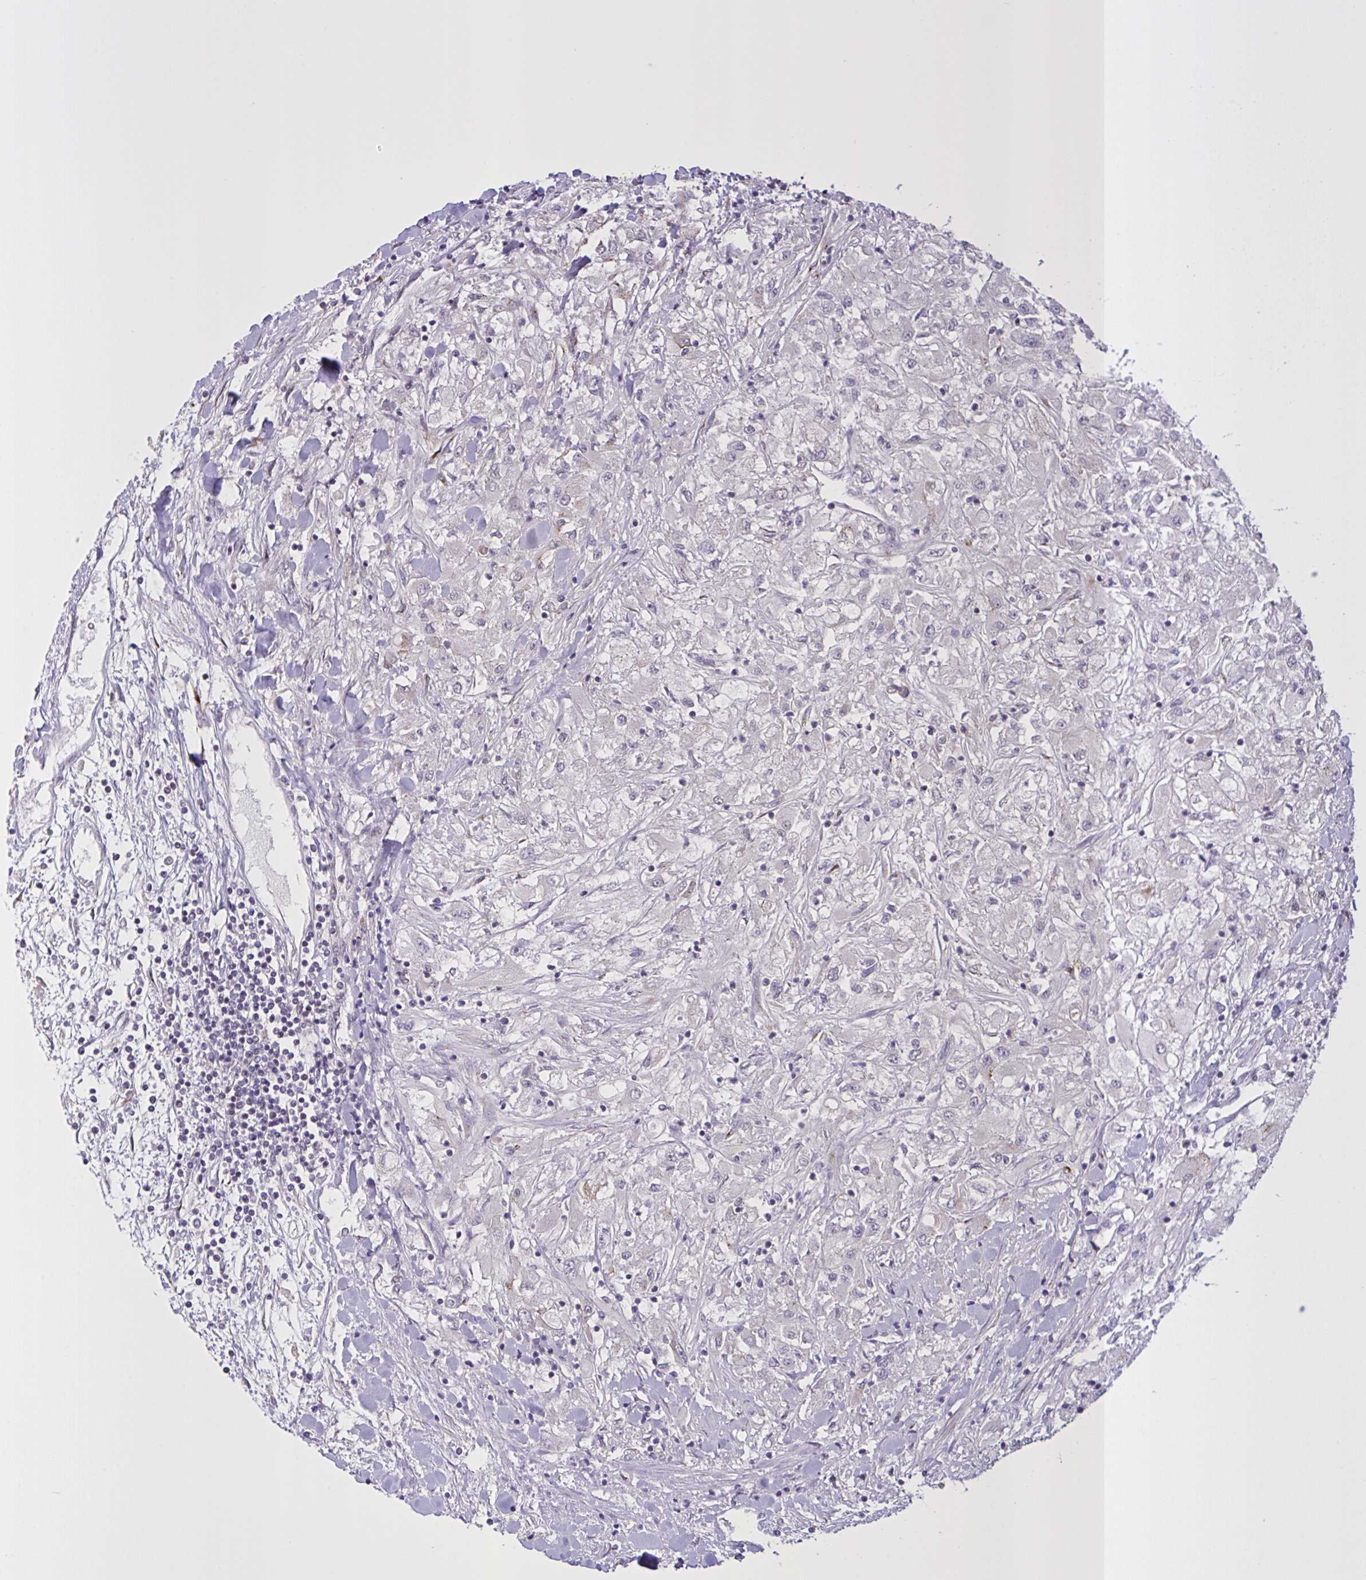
{"staining": {"intensity": "negative", "quantity": "none", "location": "none"}, "tissue": "renal cancer", "cell_type": "Tumor cells", "image_type": "cancer", "snomed": [{"axis": "morphology", "description": "Adenocarcinoma, NOS"}, {"axis": "topography", "description": "Kidney"}], "caption": "Tumor cells show no significant staining in renal adenocarcinoma.", "gene": "MRGPRX2", "patient": {"sex": "male", "age": 80}}